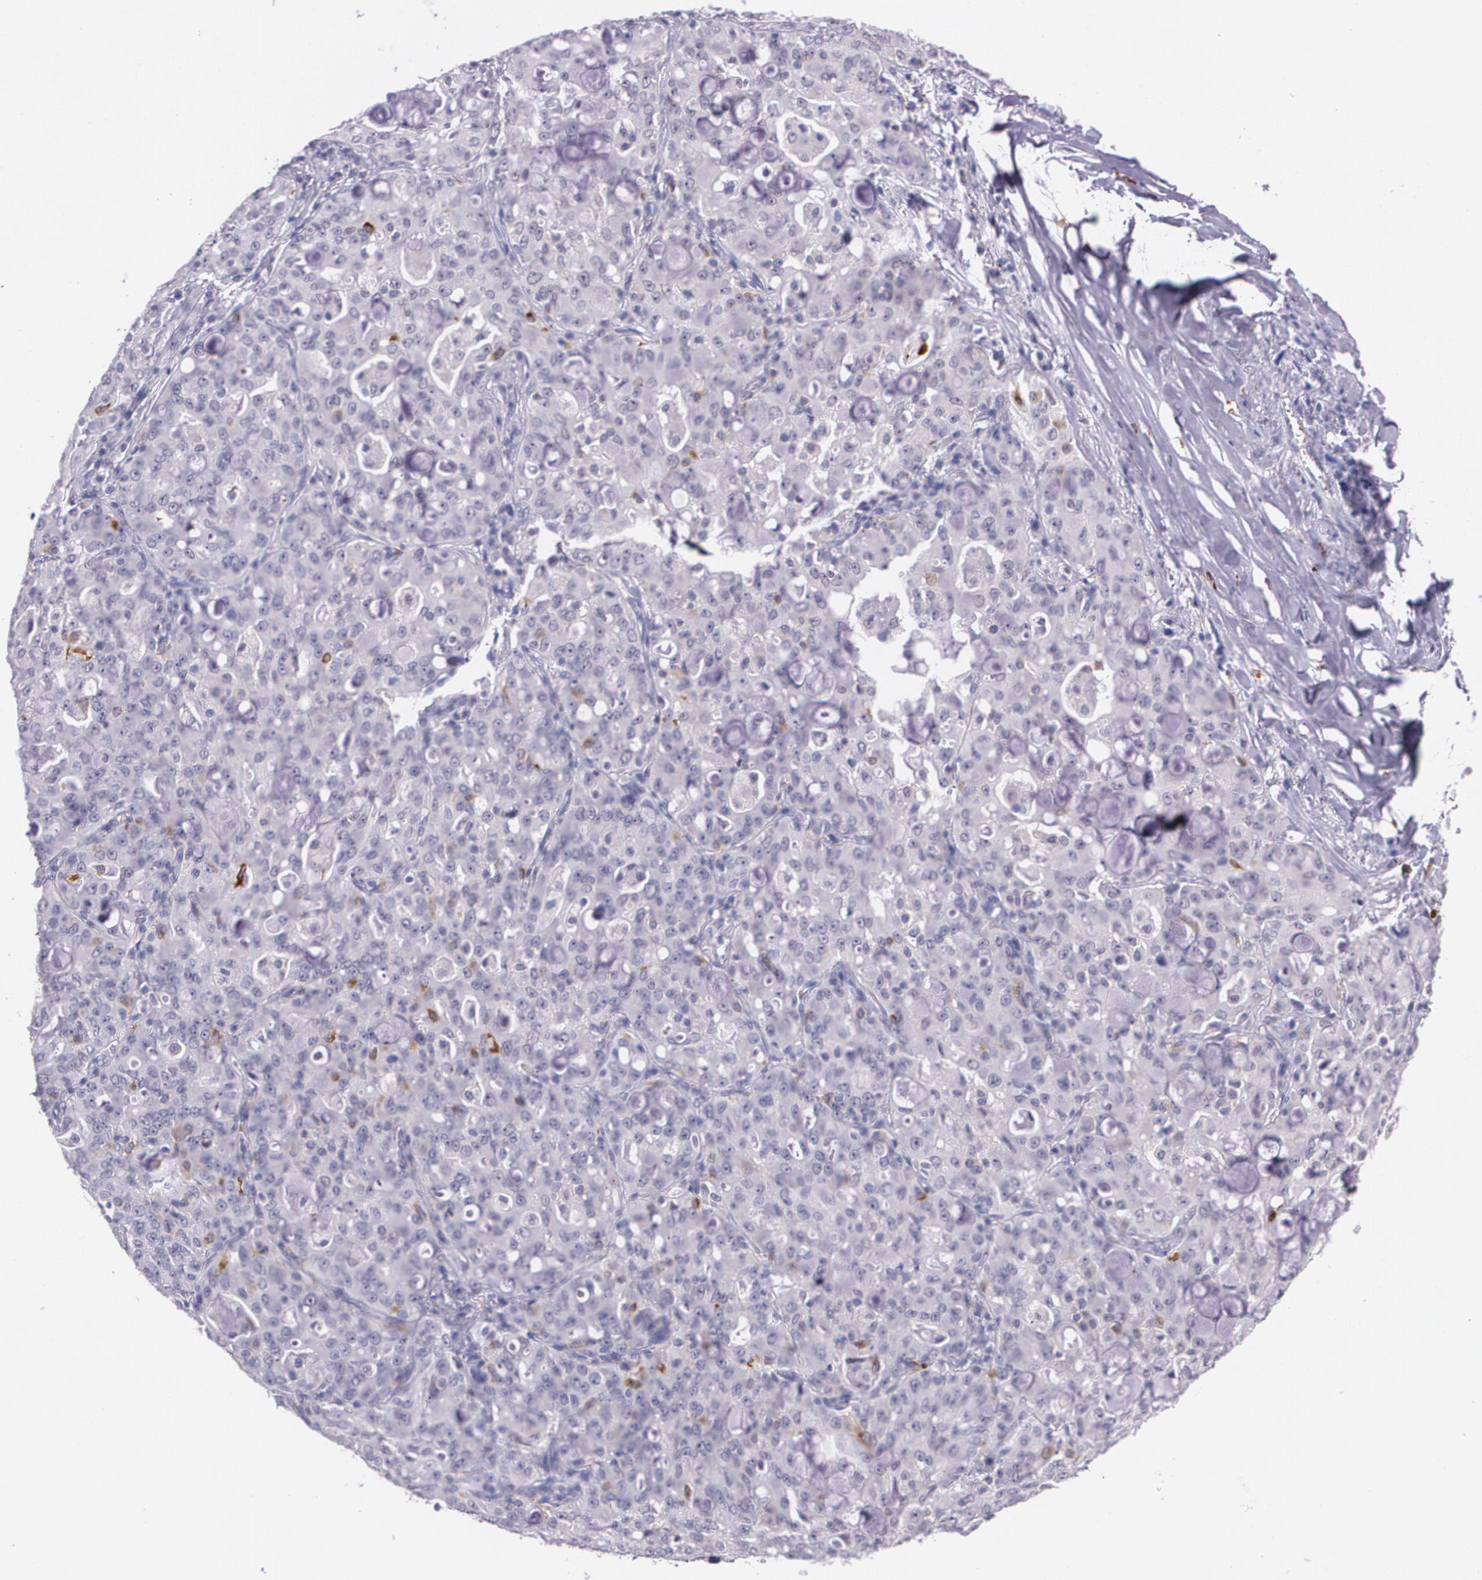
{"staining": {"intensity": "negative", "quantity": "none", "location": "none"}, "tissue": "lung cancer", "cell_type": "Tumor cells", "image_type": "cancer", "snomed": [{"axis": "morphology", "description": "Adenocarcinoma, NOS"}, {"axis": "topography", "description": "Lung"}], "caption": "Immunohistochemistry of human lung adenocarcinoma exhibits no expression in tumor cells.", "gene": "RTN1", "patient": {"sex": "female", "age": 44}}